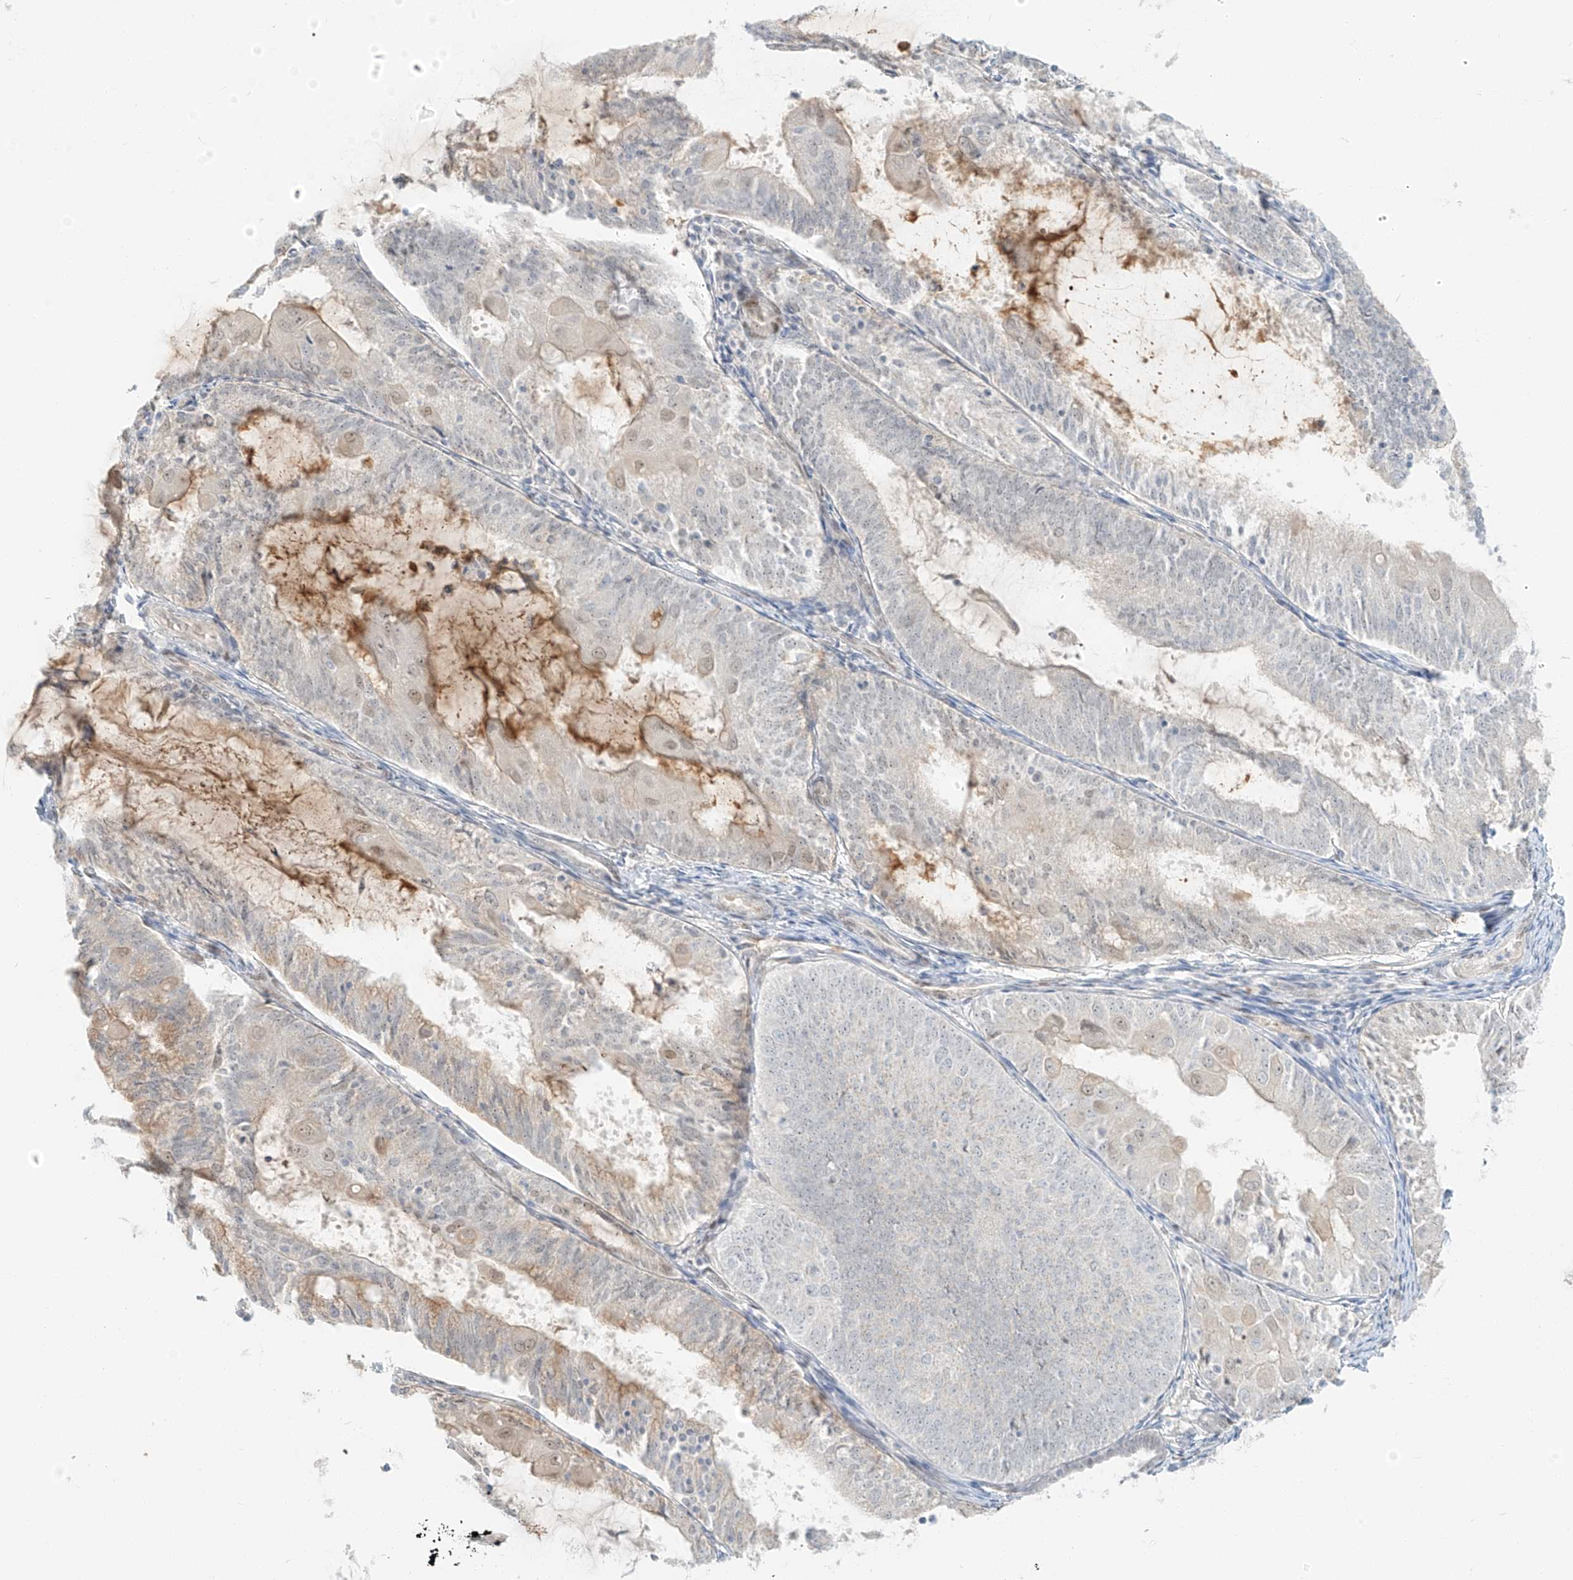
{"staining": {"intensity": "weak", "quantity": "<25%", "location": "nuclear"}, "tissue": "endometrial cancer", "cell_type": "Tumor cells", "image_type": "cancer", "snomed": [{"axis": "morphology", "description": "Adenocarcinoma, NOS"}, {"axis": "topography", "description": "Endometrium"}], "caption": "The IHC histopathology image has no significant positivity in tumor cells of endometrial cancer (adenocarcinoma) tissue.", "gene": "ZNF774", "patient": {"sex": "female", "age": 81}}